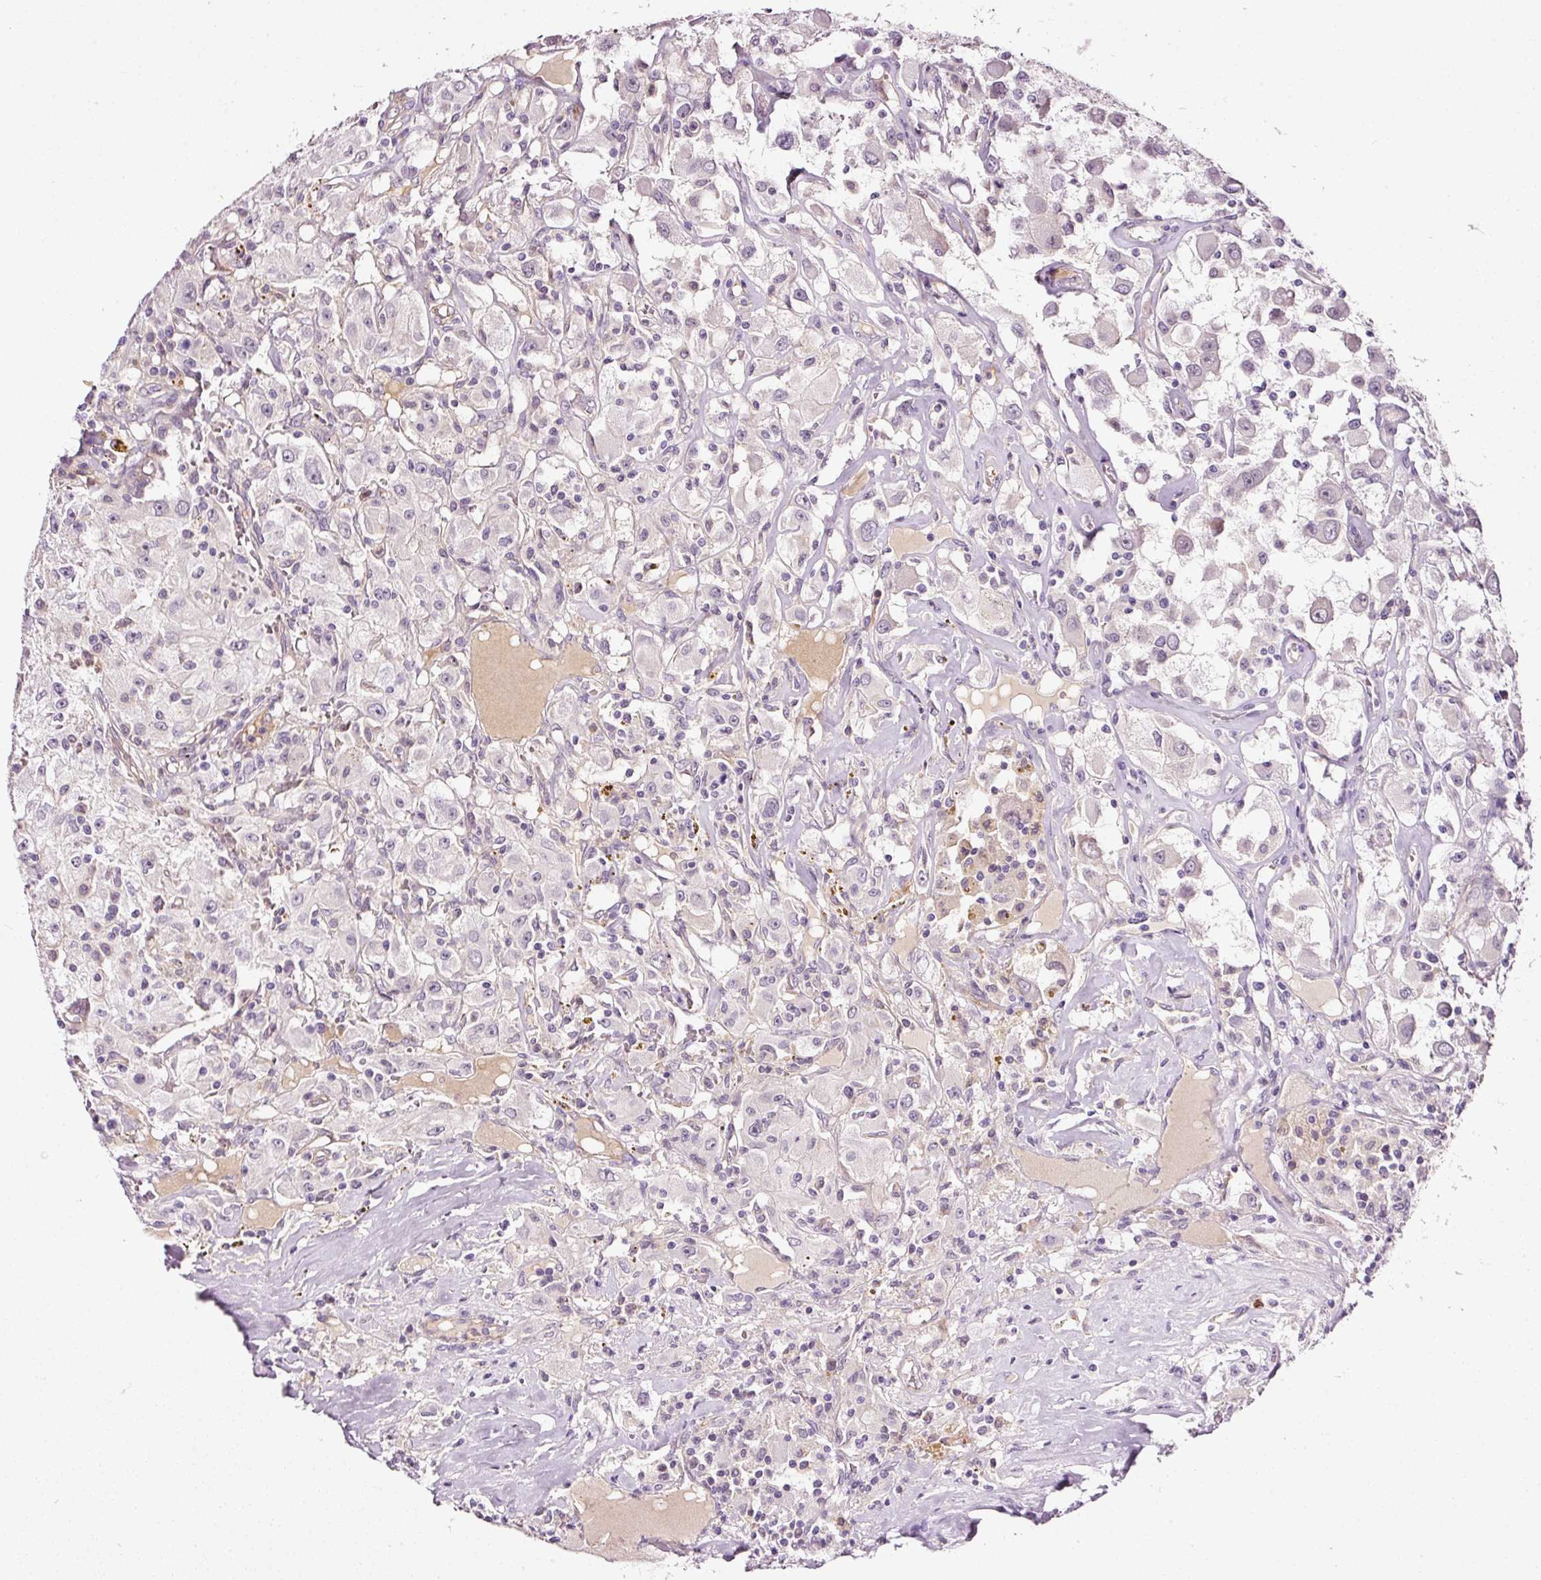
{"staining": {"intensity": "negative", "quantity": "none", "location": "none"}, "tissue": "renal cancer", "cell_type": "Tumor cells", "image_type": "cancer", "snomed": [{"axis": "morphology", "description": "Adenocarcinoma, NOS"}, {"axis": "topography", "description": "Kidney"}], "caption": "High magnification brightfield microscopy of adenocarcinoma (renal) stained with DAB (brown) and counterstained with hematoxylin (blue): tumor cells show no significant positivity.", "gene": "ABCB4", "patient": {"sex": "female", "age": 67}}